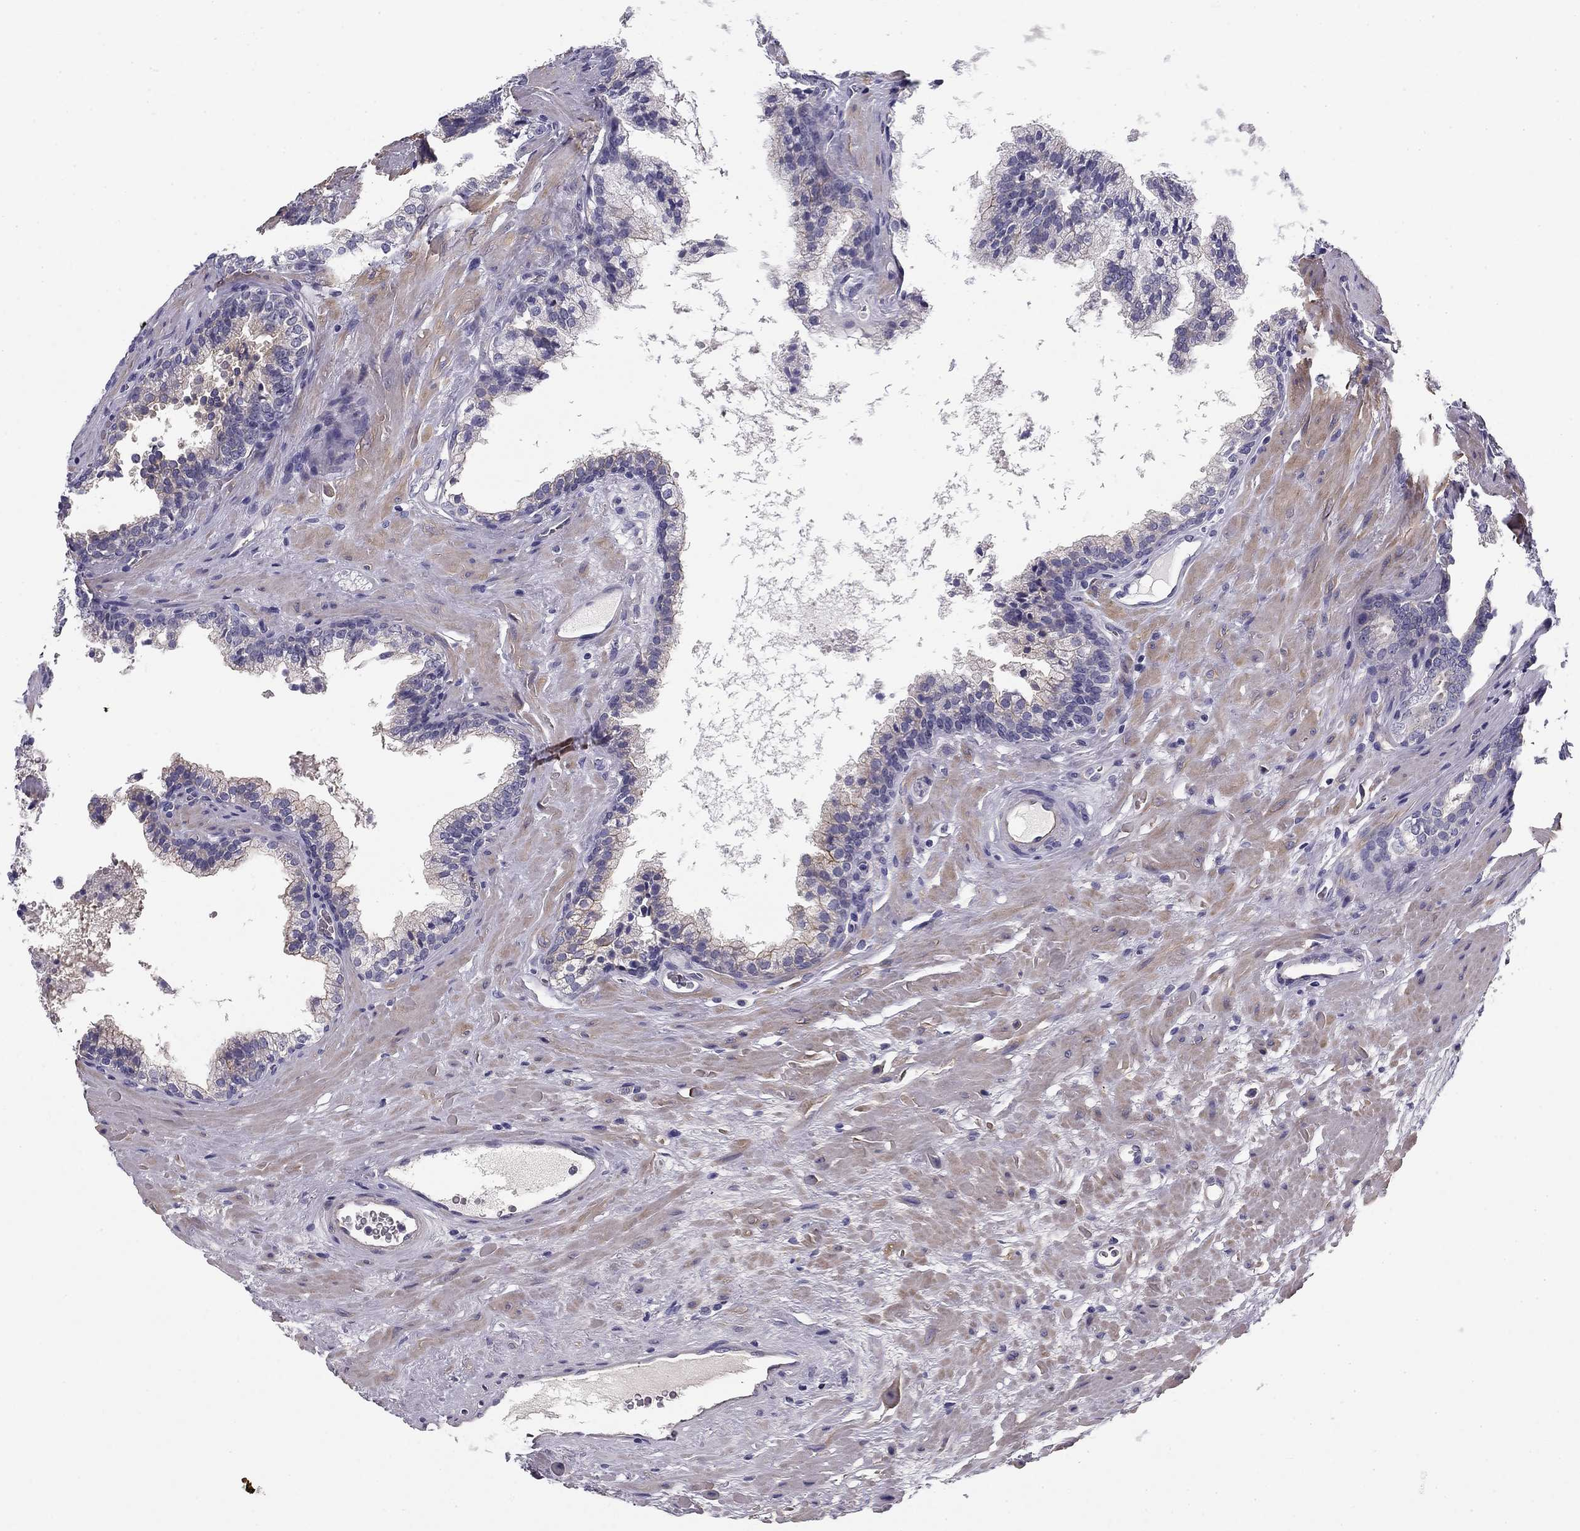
{"staining": {"intensity": "weak", "quantity": "25%-75%", "location": "cytoplasmic/membranous"}, "tissue": "prostate cancer", "cell_type": "Tumor cells", "image_type": "cancer", "snomed": [{"axis": "morphology", "description": "Adenocarcinoma, NOS"}, {"axis": "topography", "description": "Prostate"}], "caption": "Brown immunohistochemical staining in prostate cancer (adenocarcinoma) exhibits weak cytoplasmic/membranous positivity in about 25%-75% of tumor cells.", "gene": "FLNC", "patient": {"sex": "male", "age": 66}}